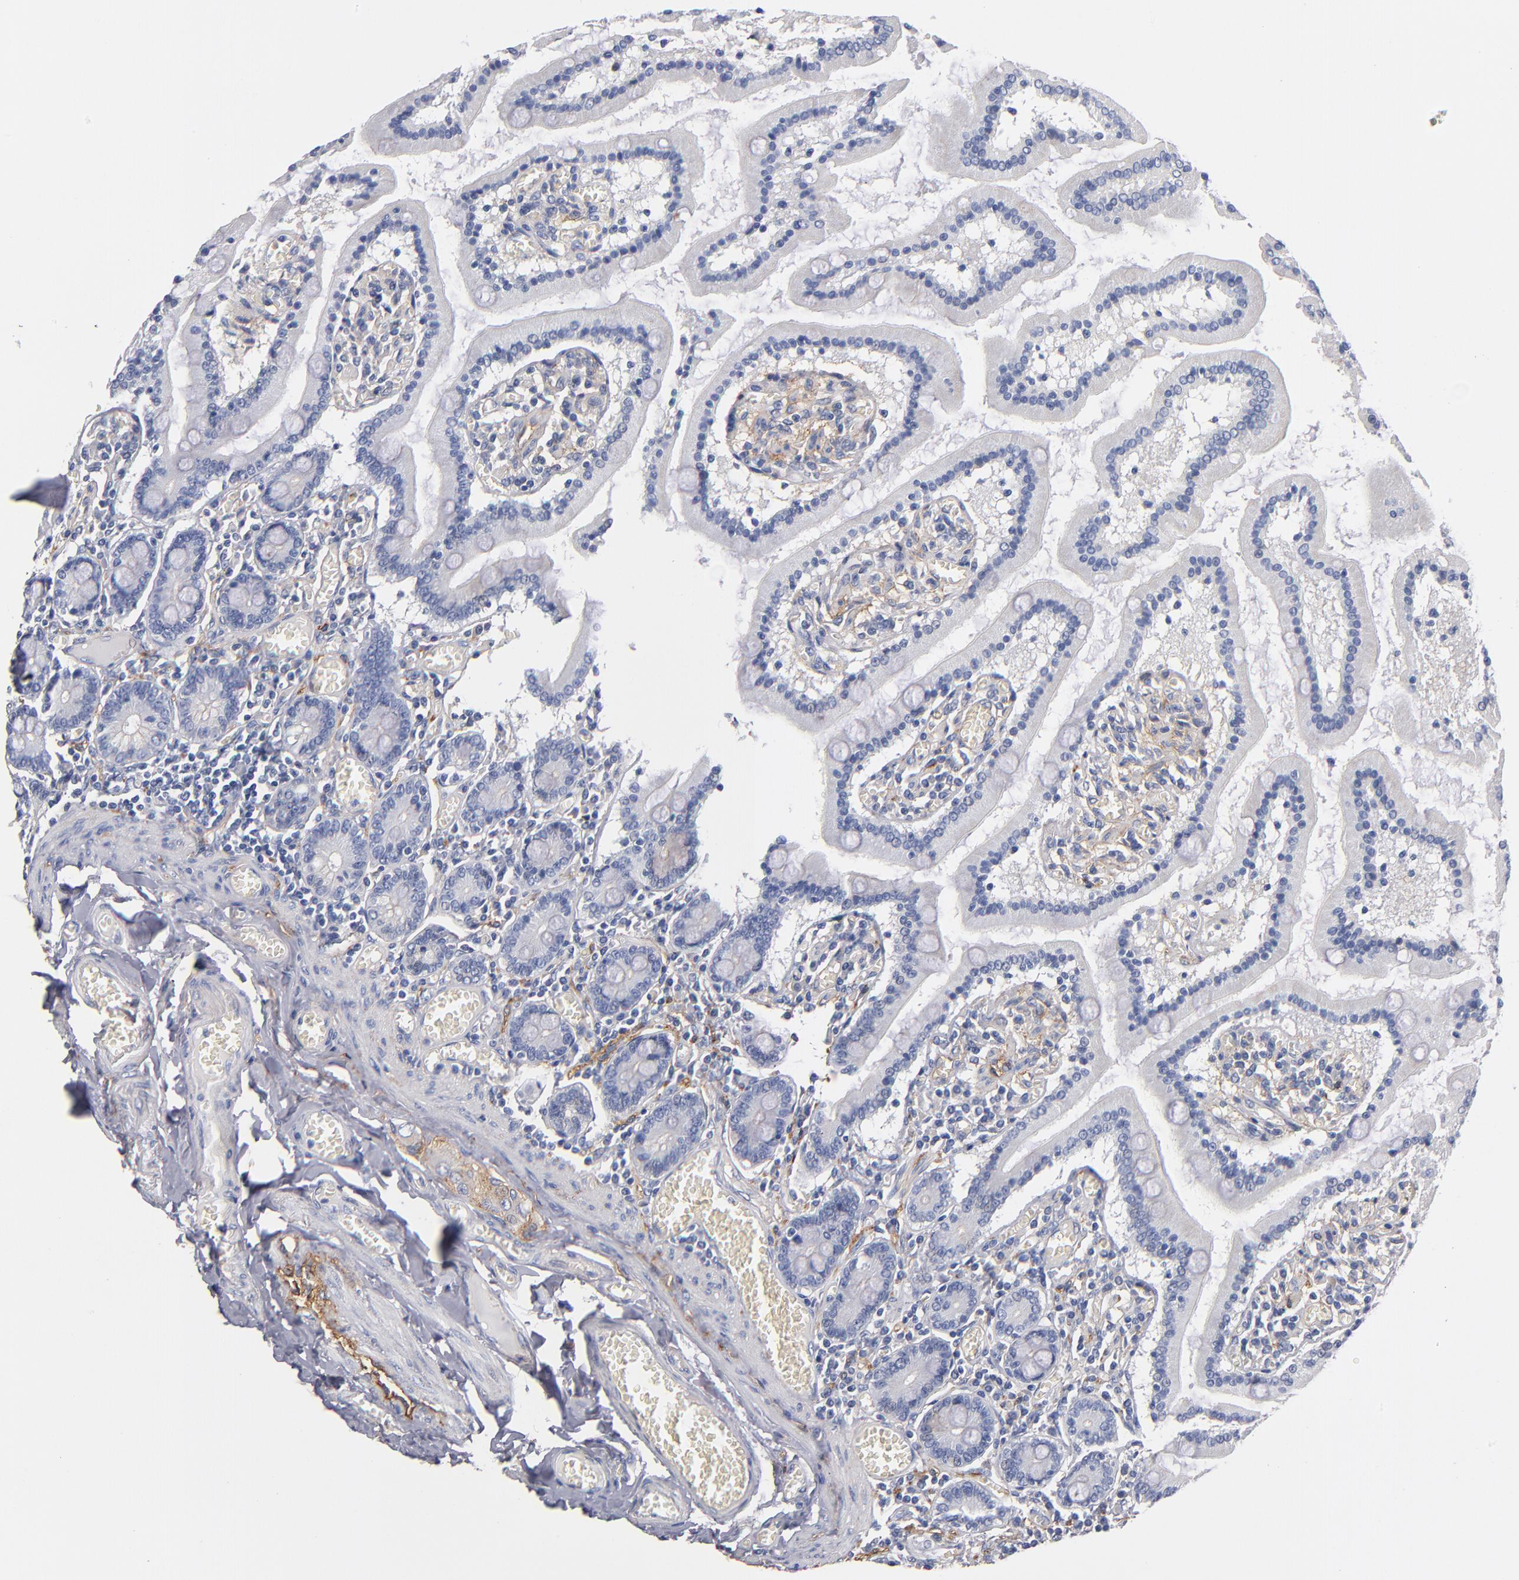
{"staining": {"intensity": "weak", "quantity": "25%-75%", "location": "cytoplasmic/membranous"}, "tissue": "small intestine", "cell_type": "Glandular cells", "image_type": "normal", "snomed": [{"axis": "morphology", "description": "Normal tissue, NOS"}, {"axis": "topography", "description": "Small intestine"}], "caption": "Protein analysis of normal small intestine reveals weak cytoplasmic/membranous expression in about 25%-75% of glandular cells.", "gene": "PLSCR4", "patient": {"sex": "male", "age": 59}}